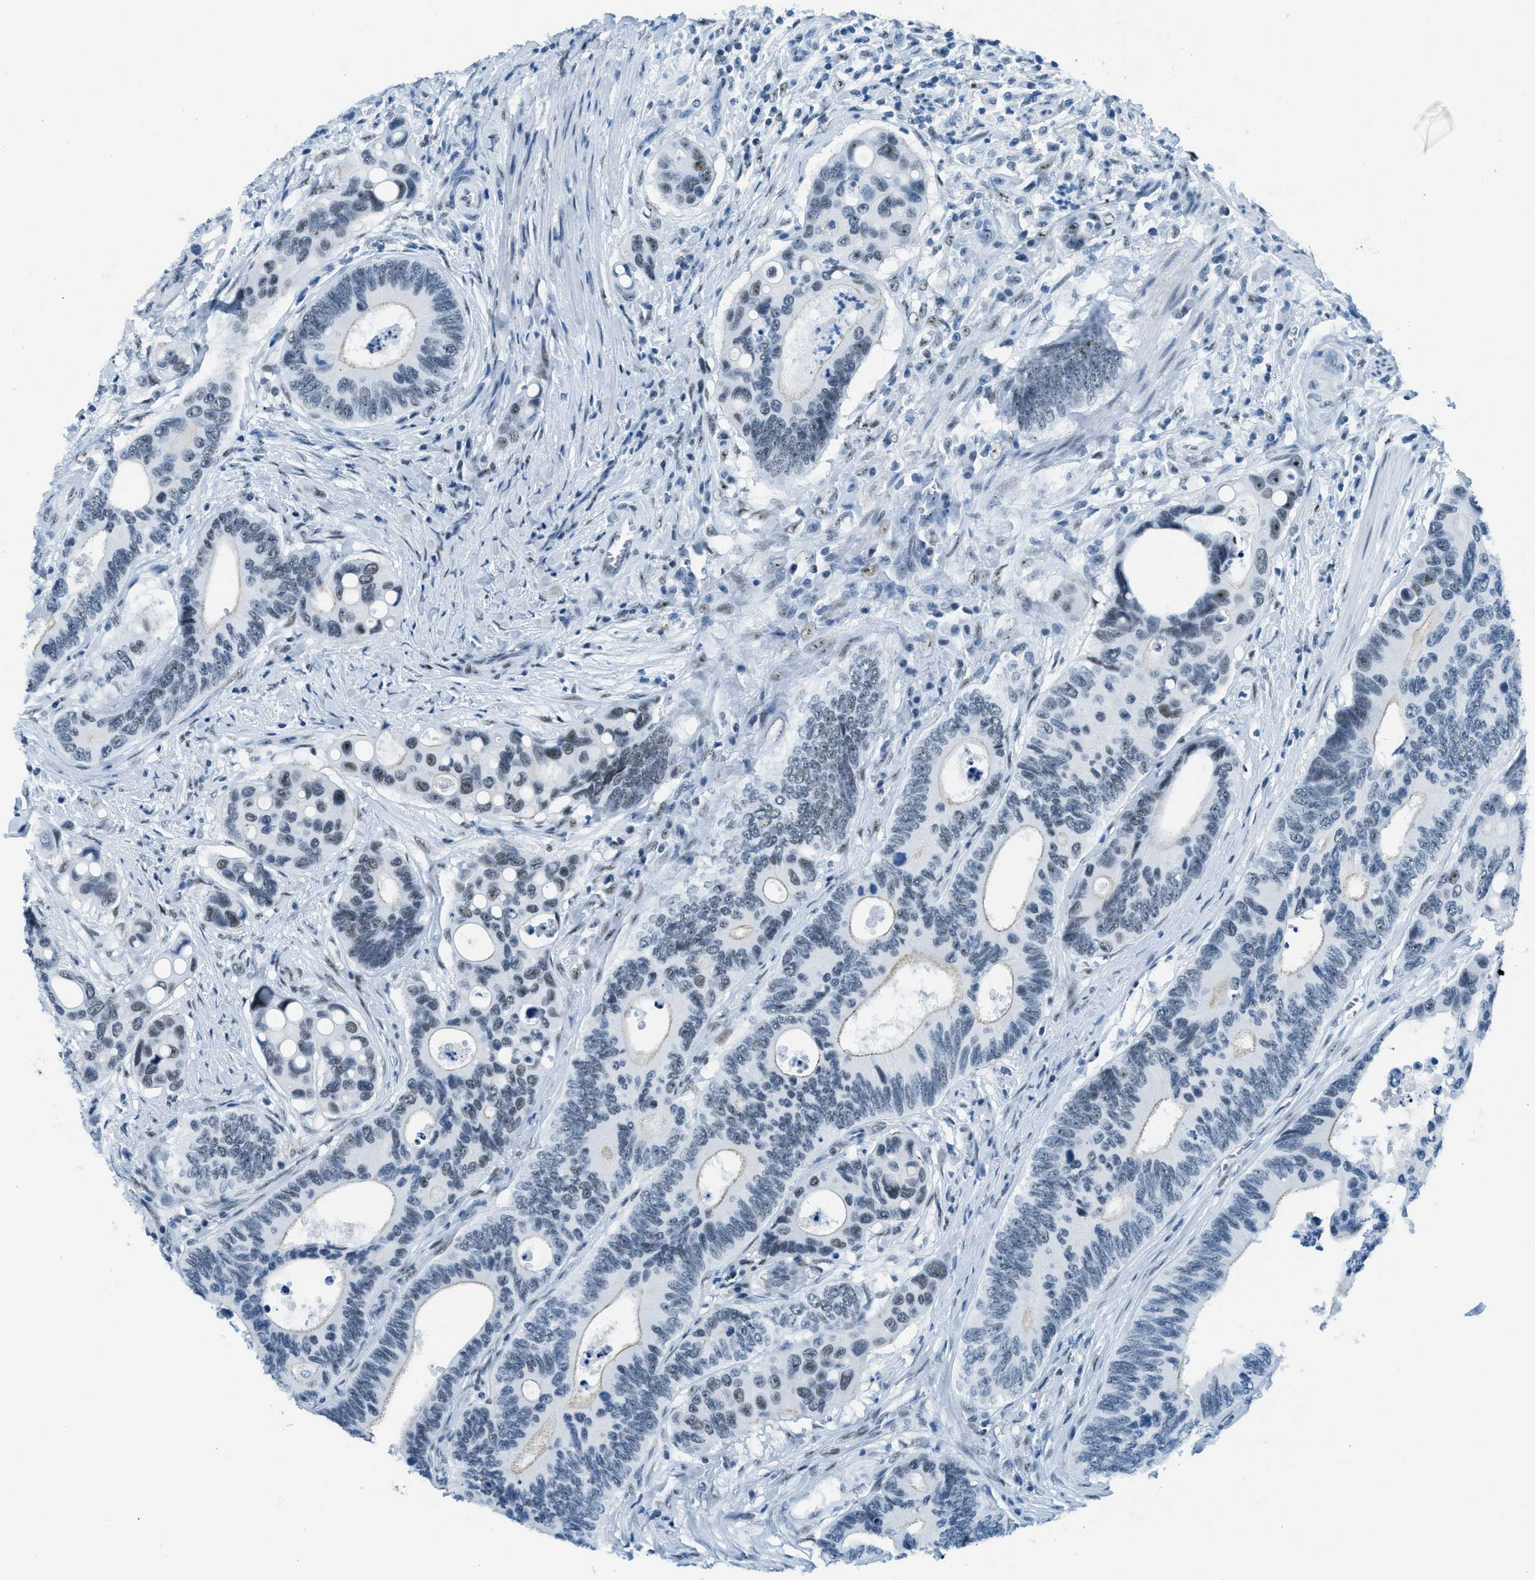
{"staining": {"intensity": "weak", "quantity": "25%-75%", "location": "nuclear"}, "tissue": "colorectal cancer", "cell_type": "Tumor cells", "image_type": "cancer", "snomed": [{"axis": "morphology", "description": "Inflammation, NOS"}, {"axis": "morphology", "description": "Adenocarcinoma, NOS"}, {"axis": "topography", "description": "Colon"}], "caption": "Tumor cells show low levels of weak nuclear staining in about 25%-75% of cells in colorectal cancer.", "gene": "PLA2G2A", "patient": {"sex": "male", "age": 72}}